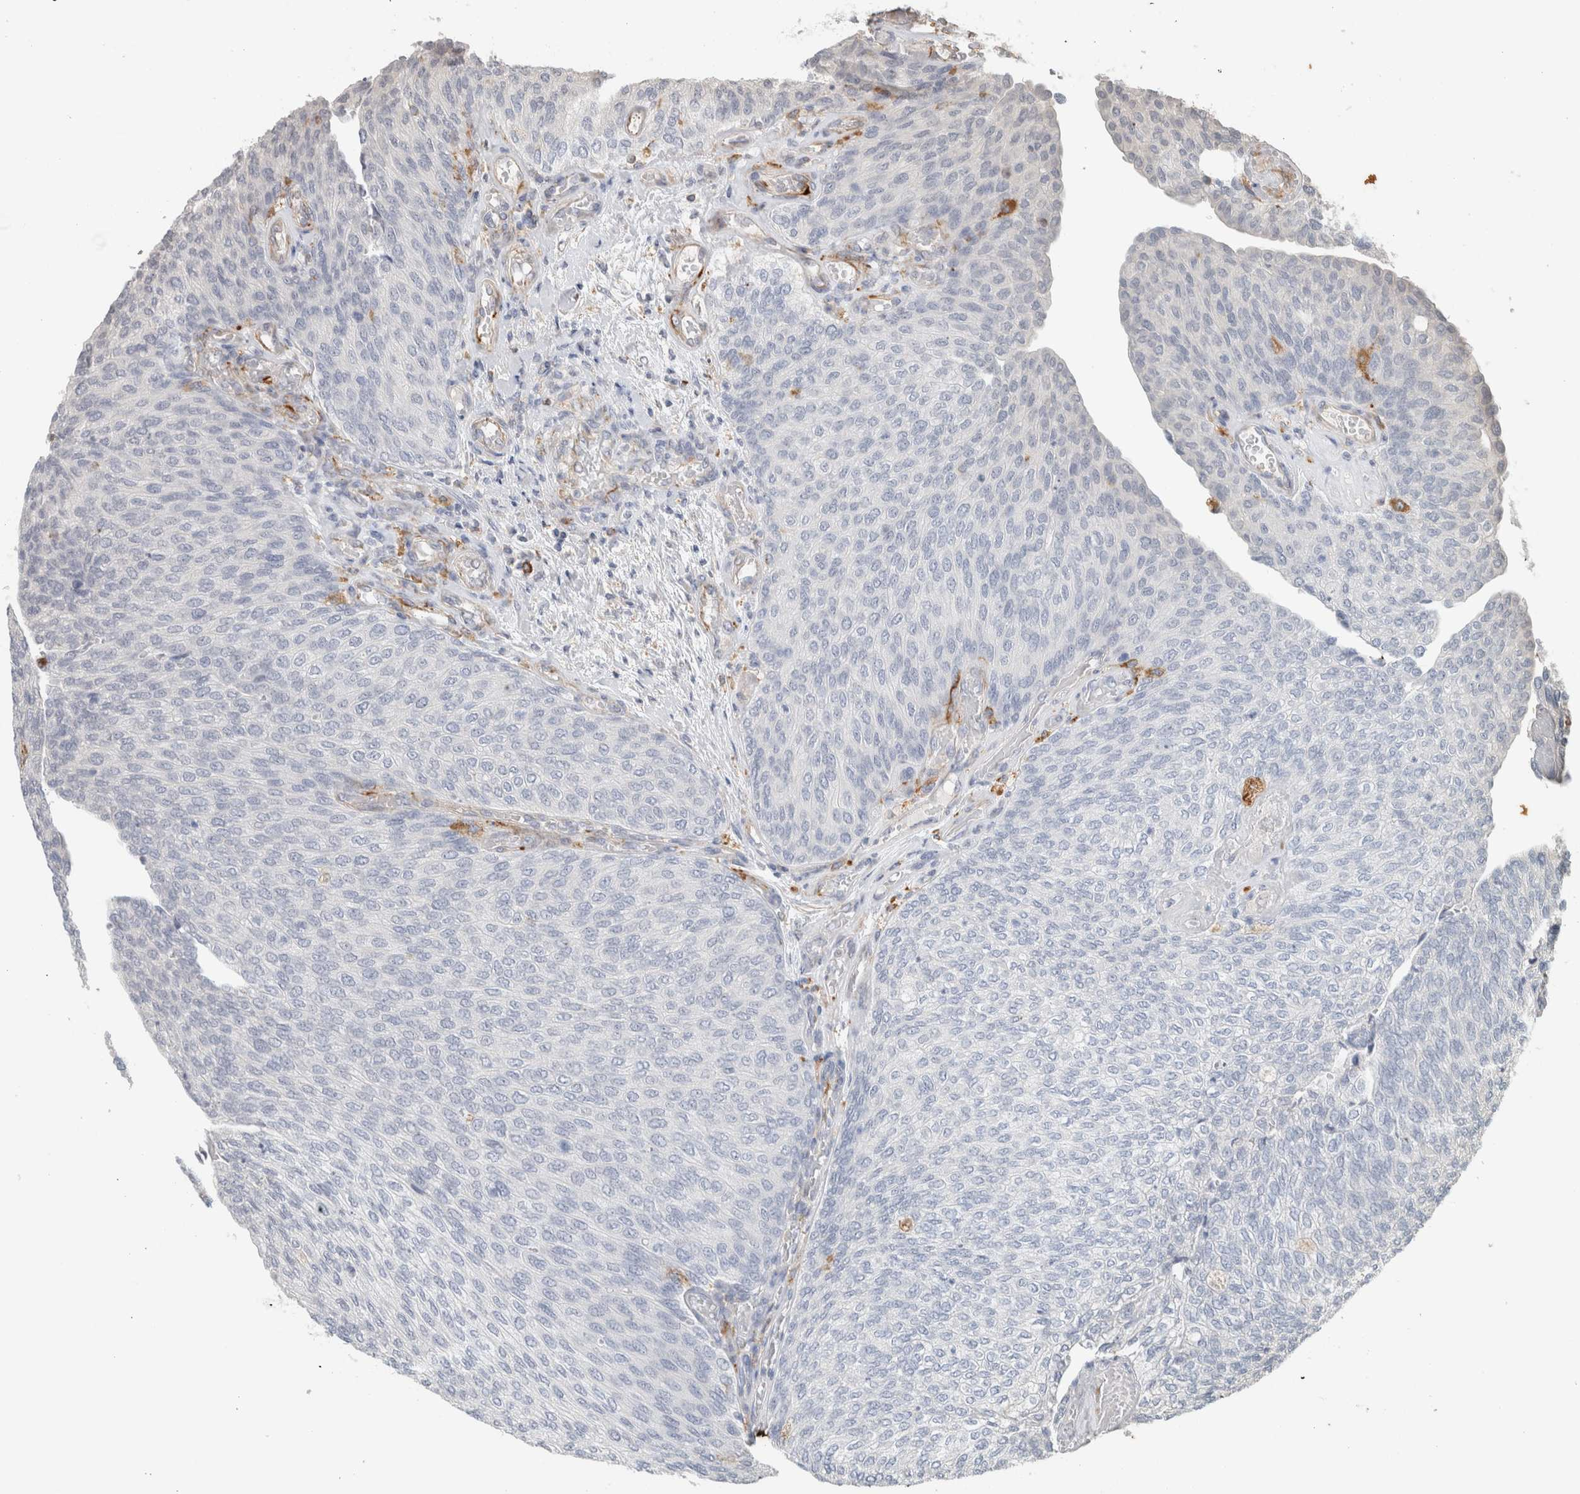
{"staining": {"intensity": "negative", "quantity": "none", "location": "none"}, "tissue": "urothelial cancer", "cell_type": "Tumor cells", "image_type": "cancer", "snomed": [{"axis": "morphology", "description": "Urothelial carcinoma, Low grade"}, {"axis": "topography", "description": "Urinary bladder"}], "caption": "The micrograph reveals no significant staining in tumor cells of urothelial cancer. (Brightfield microscopy of DAB IHC at high magnification).", "gene": "LY86", "patient": {"sex": "female", "age": 79}}